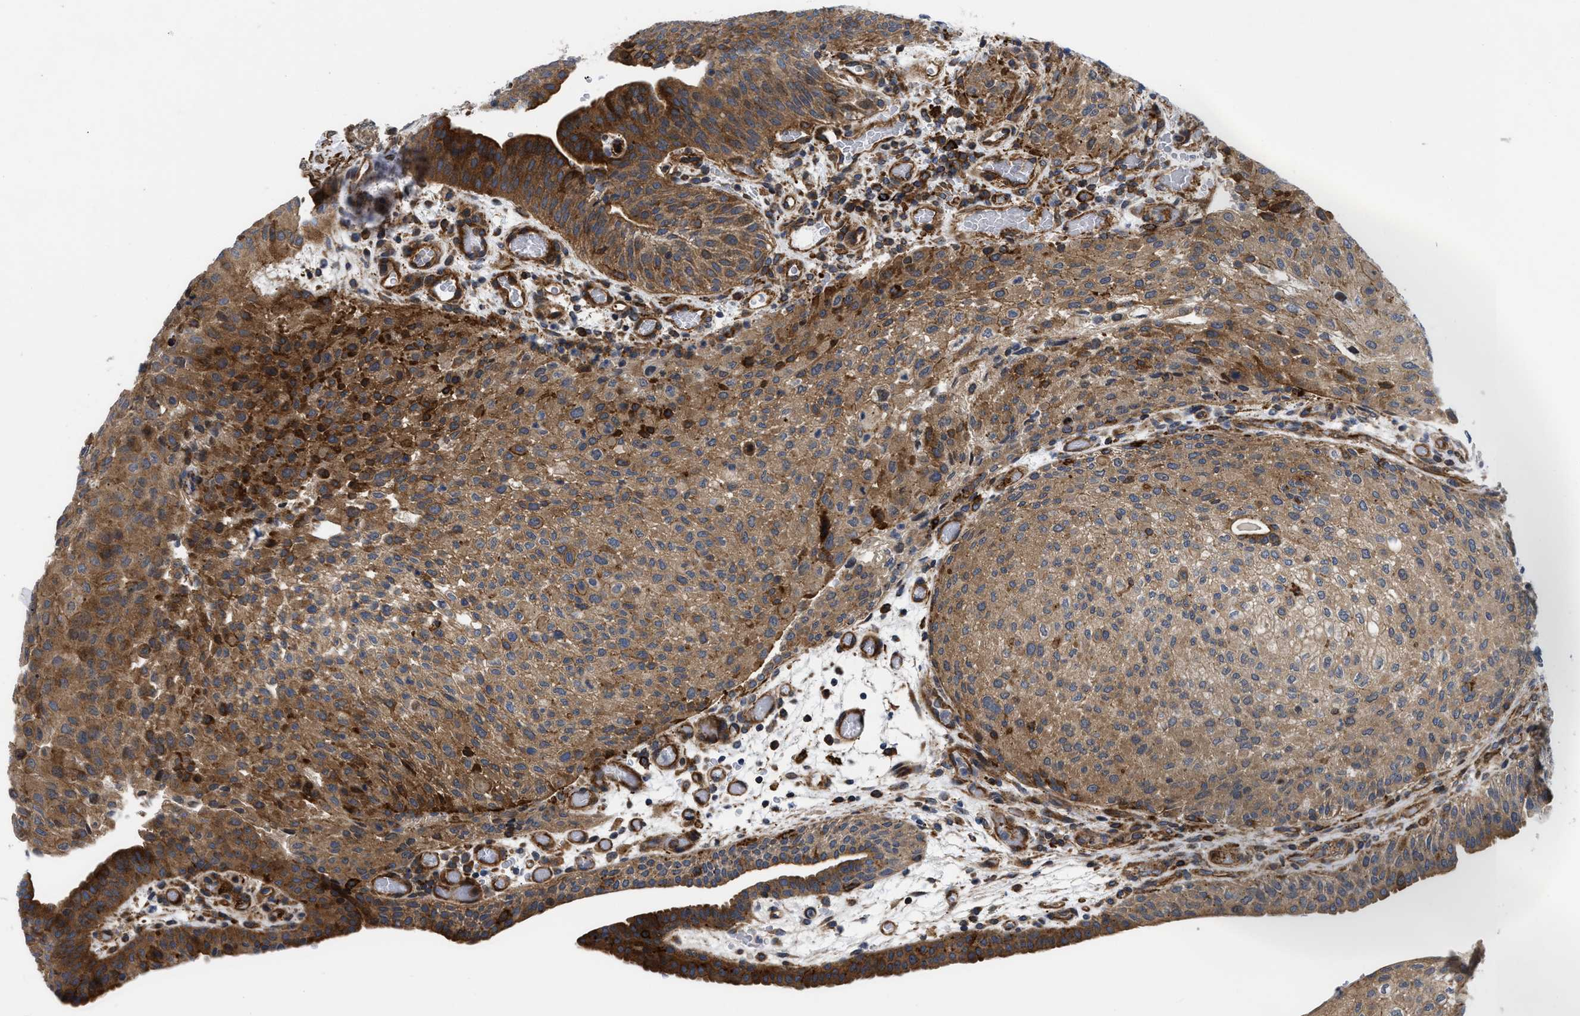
{"staining": {"intensity": "moderate", "quantity": ">75%", "location": "cytoplasmic/membranous"}, "tissue": "urothelial cancer", "cell_type": "Tumor cells", "image_type": "cancer", "snomed": [{"axis": "morphology", "description": "Urothelial carcinoma, Low grade"}, {"axis": "morphology", "description": "Urothelial carcinoma, High grade"}, {"axis": "topography", "description": "Urinary bladder"}], "caption": "Immunohistochemistry histopathology image of urothelial carcinoma (high-grade) stained for a protein (brown), which displays medium levels of moderate cytoplasmic/membranous staining in approximately >75% of tumor cells.", "gene": "SPAST", "patient": {"sex": "male", "age": 35}}